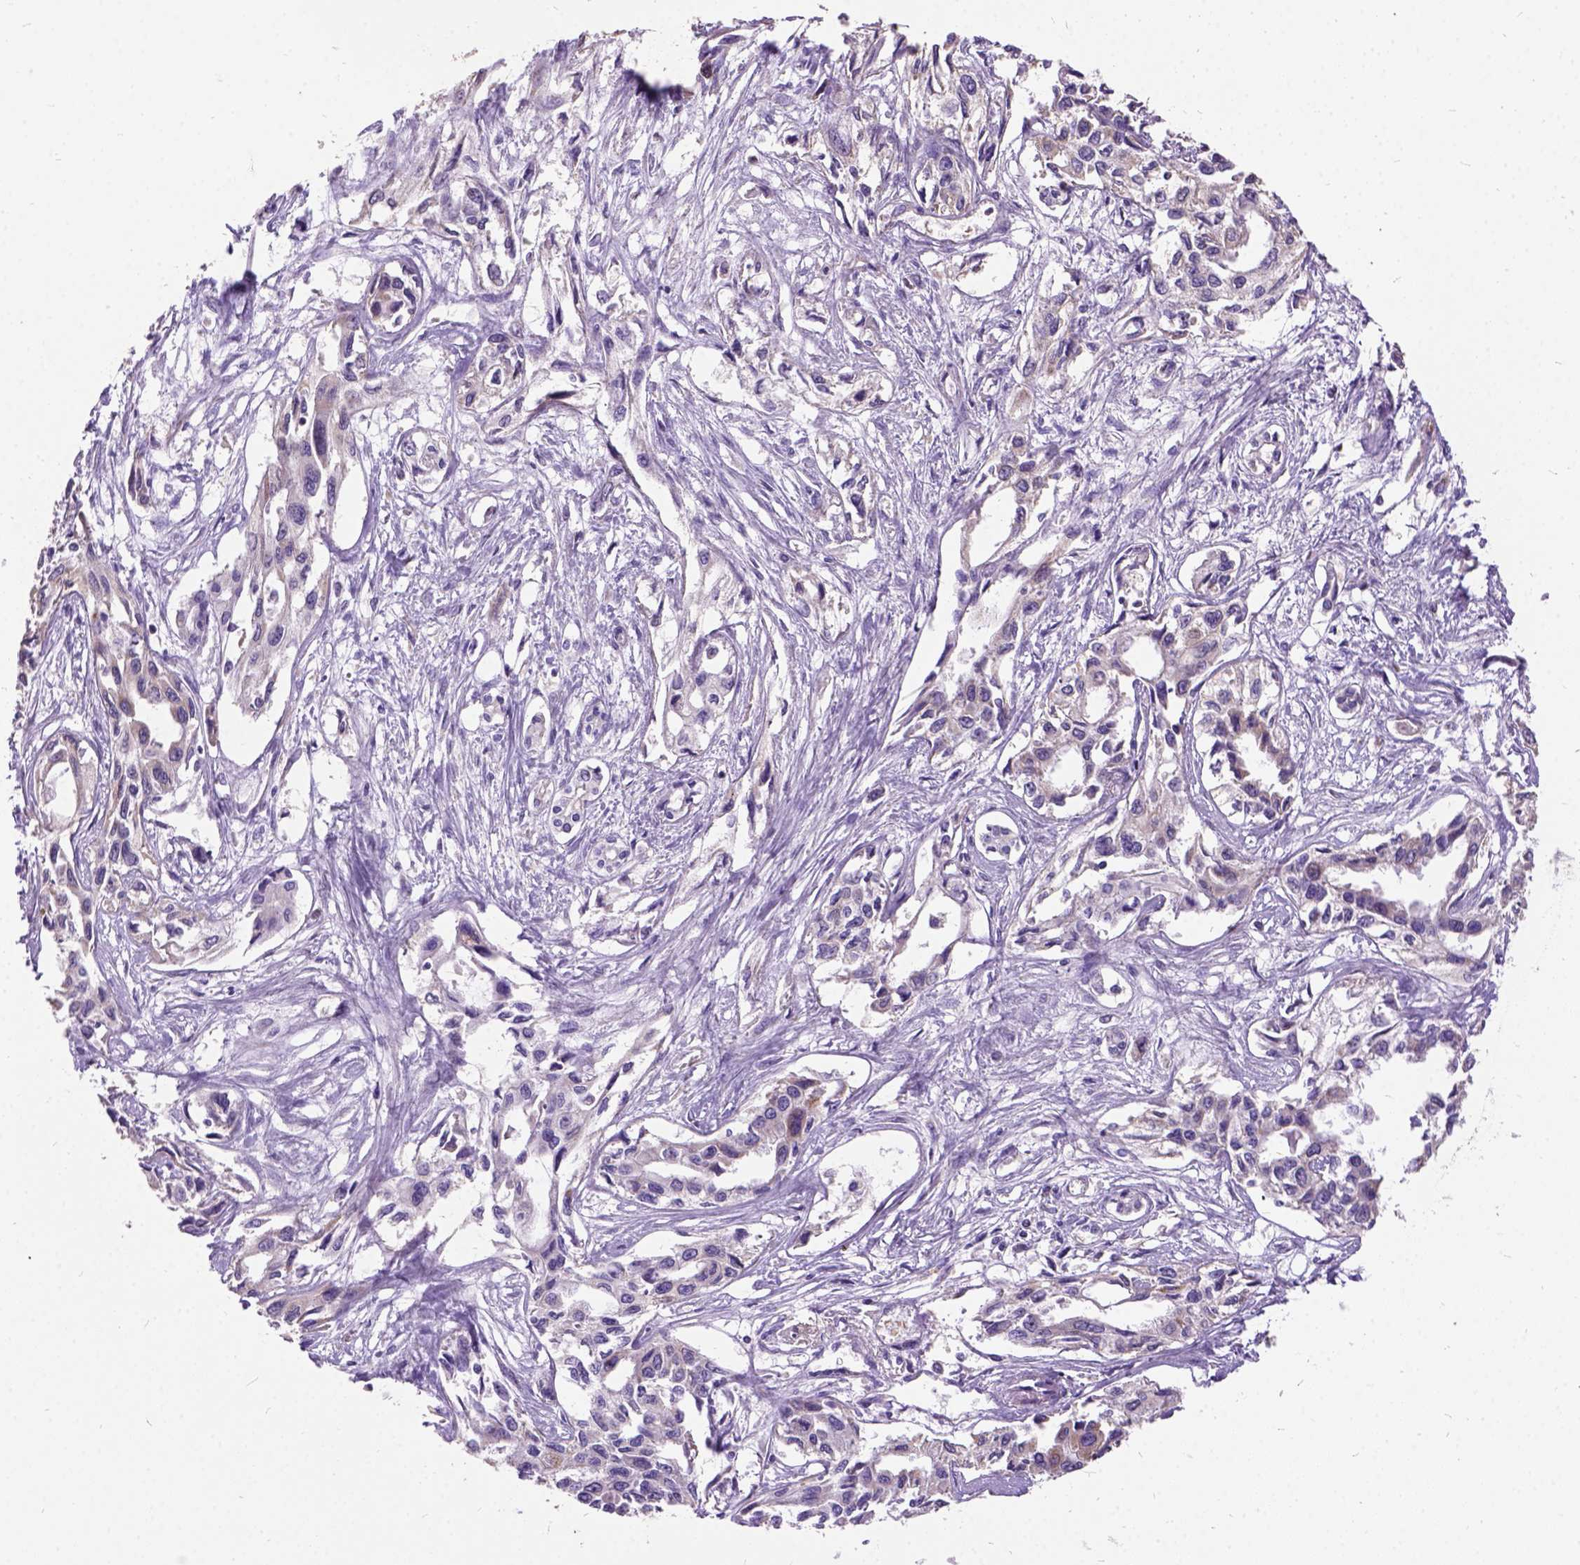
{"staining": {"intensity": "moderate", "quantity": "25%-75%", "location": "cytoplasmic/membranous"}, "tissue": "pancreatic cancer", "cell_type": "Tumor cells", "image_type": "cancer", "snomed": [{"axis": "morphology", "description": "Adenocarcinoma, NOS"}, {"axis": "topography", "description": "Pancreas"}], "caption": "DAB immunohistochemical staining of pancreatic adenocarcinoma exhibits moderate cytoplasmic/membranous protein expression in about 25%-75% of tumor cells.", "gene": "DQX1", "patient": {"sex": "female", "age": 55}}